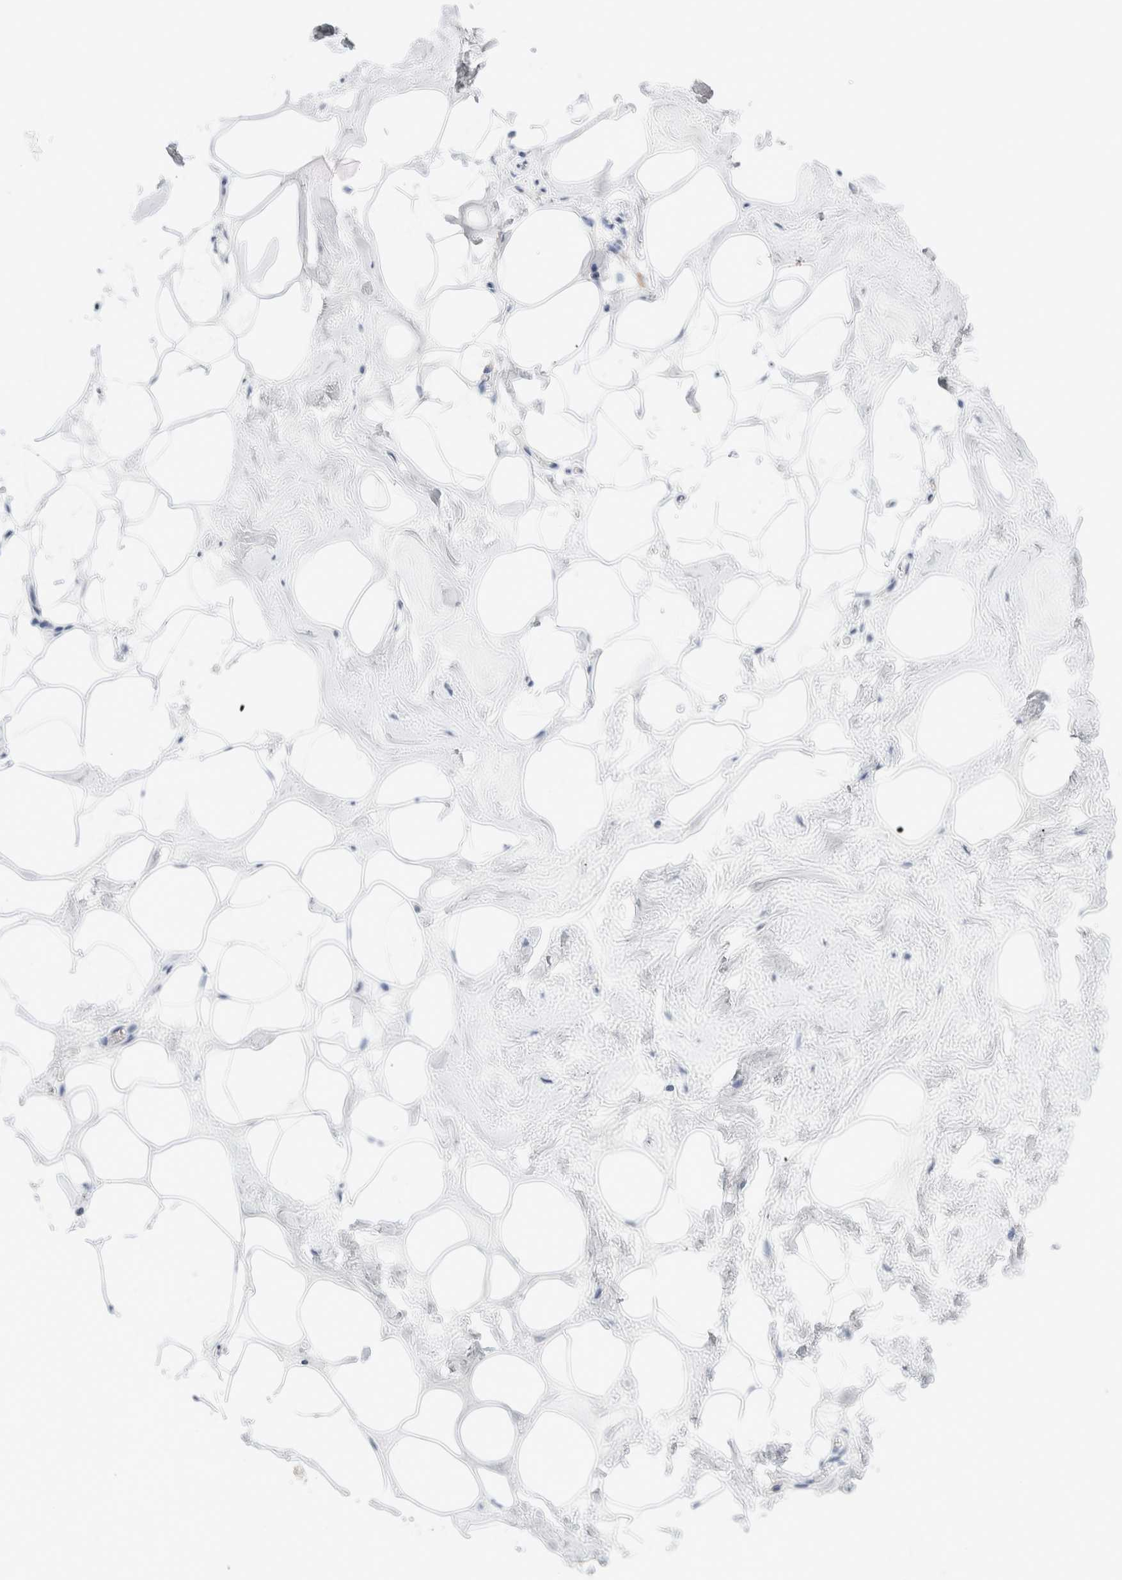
{"staining": {"intensity": "negative", "quantity": "none", "location": "none"}, "tissue": "adipose tissue", "cell_type": "Adipocytes", "image_type": "normal", "snomed": [{"axis": "morphology", "description": "Normal tissue, NOS"}, {"axis": "morphology", "description": "Fibrosis, NOS"}, {"axis": "topography", "description": "Breast"}, {"axis": "topography", "description": "Adipose tissue"}], "caption": "Immunohistochemical staining of benign human adipose tissue displays no significant expression in adipocytes. Nuclei are stained in blue.", "gene": "ARG1", "patient": {"sex": "female", "age": 39}}